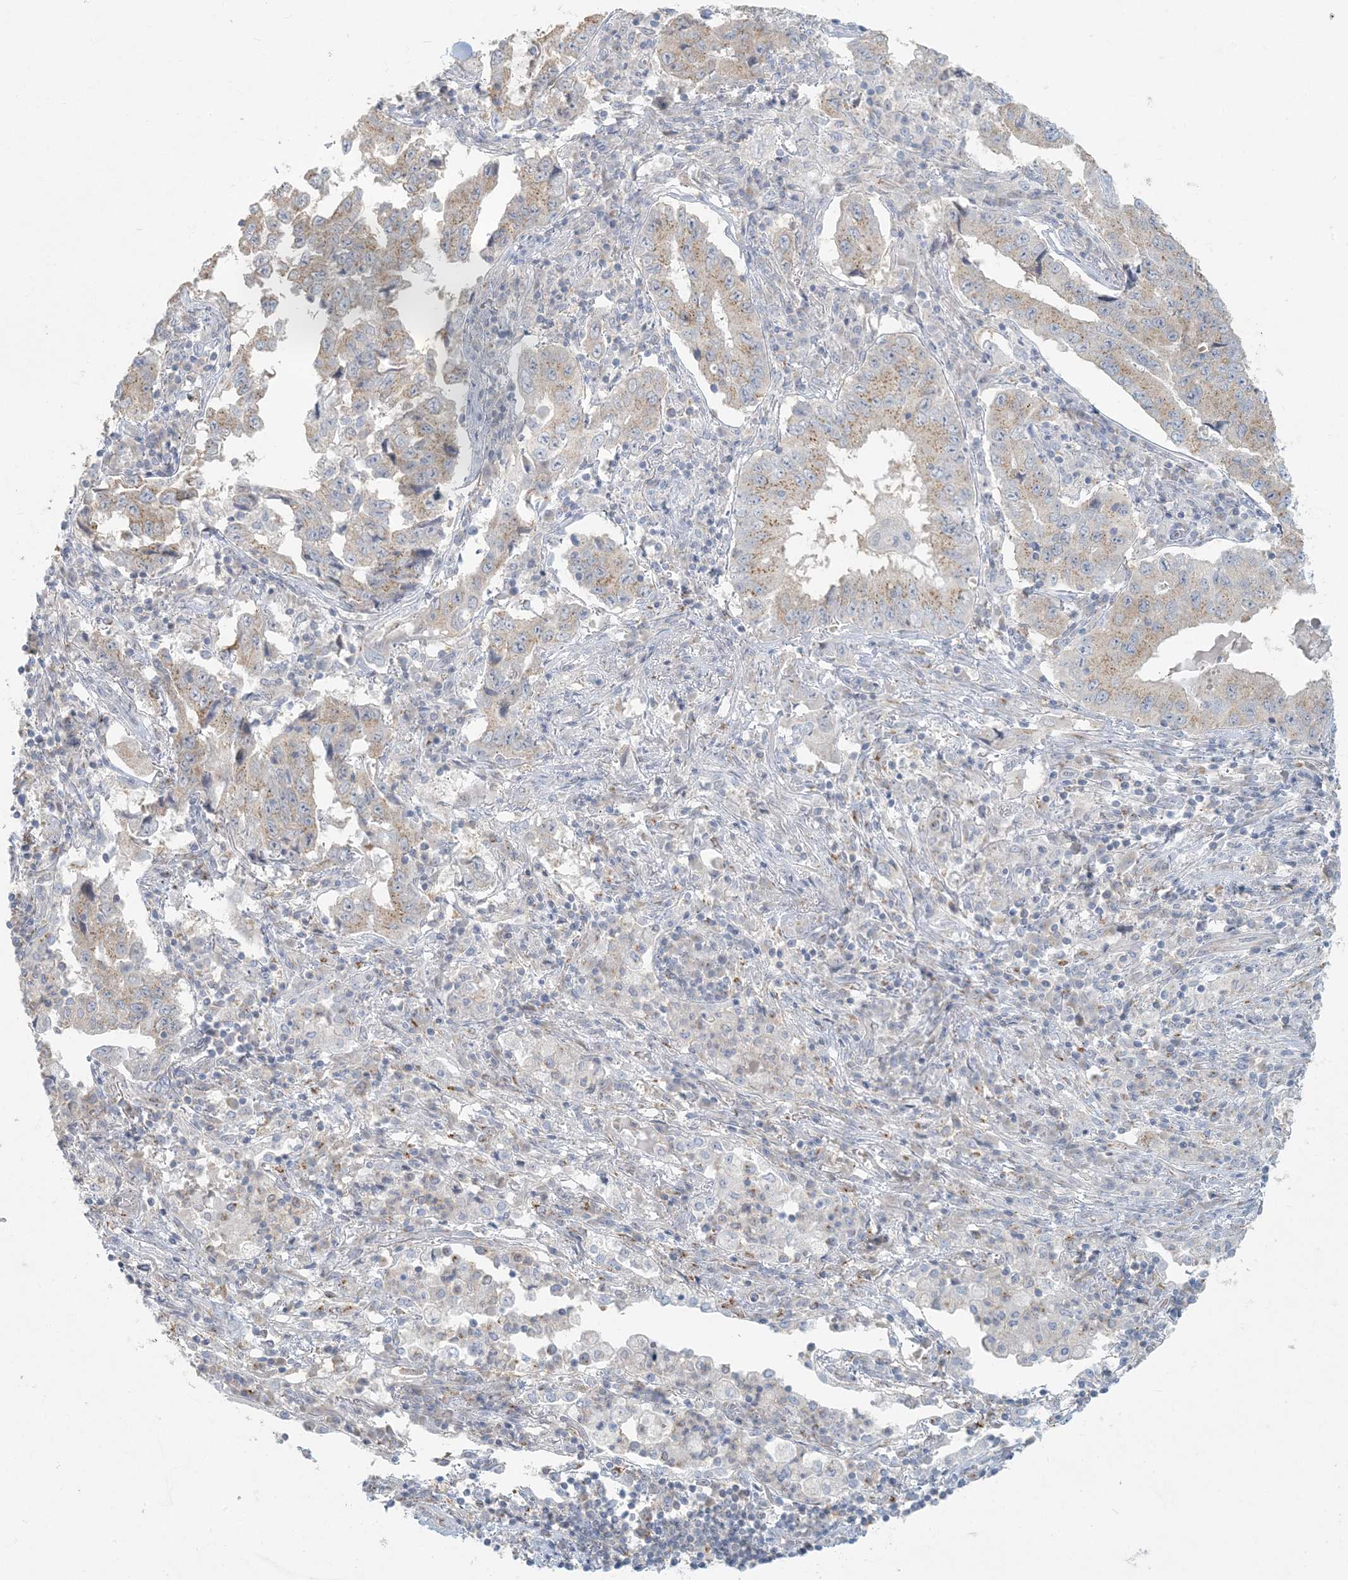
{"staining": {"intensity": "weak", "quantity": ">75%", "location": "cytoplasmic/membranous"}, "tissue": "lung cancer", "cell_type": "Tumor cells", "image_type": "cancer", "snomed": [{"axis": "morphology", "description": "Adenocarcinoma, NOS"}, {"axis": "topography", "description": "Lung"}], "caption": "Lung adenocarcinoma stained with IHC reveals weak cytoplasmic/membranous staining in approximately >75% of tumor cells. (brown staining indicates protein expression, while blue staining denotes nuclei).", "gene": "HACL1", "patient": {"sex": "female", "age": 51}}